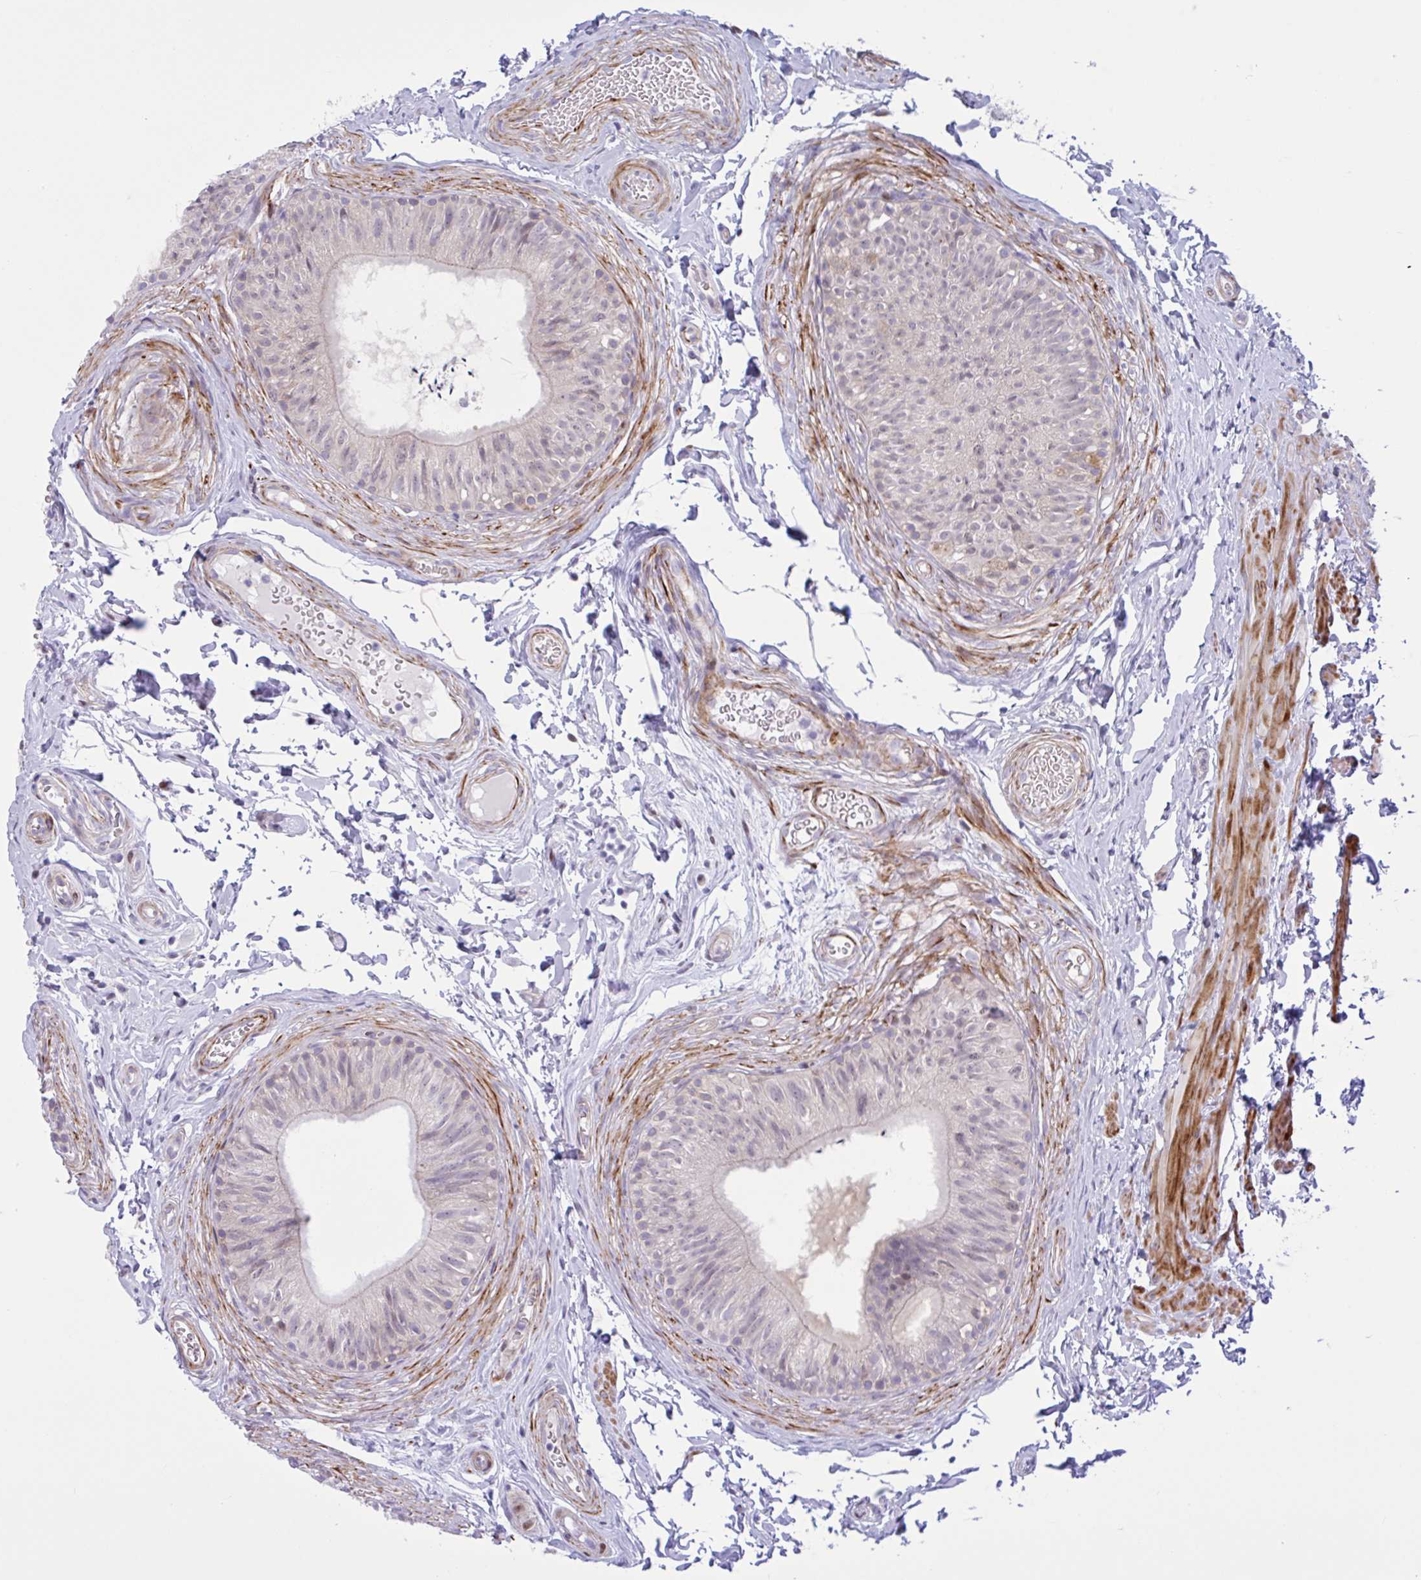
{"staining": {"intensity": "negative", "quantity": "none", "location": "none"}, "tissue": "epididymis", "cell_type": "Glandular cells", "image_type": "normal", "snomed": [{"axis": "morphology", "description": "Normal tissue, NOS"}, {"axis": "topography", "description": "Epididymis, spermatic cord, NOS"}, {"axis": "topography", "description": "Epididymis"}, {"axis": "topography", "description": "Peripheral nerve tissue"}], "caption": "The micrograph shows no significant positivity in glandular cells of epididymis.", "gene": "AHCYL2", "patient": {"sex": "male", "age": 29}}